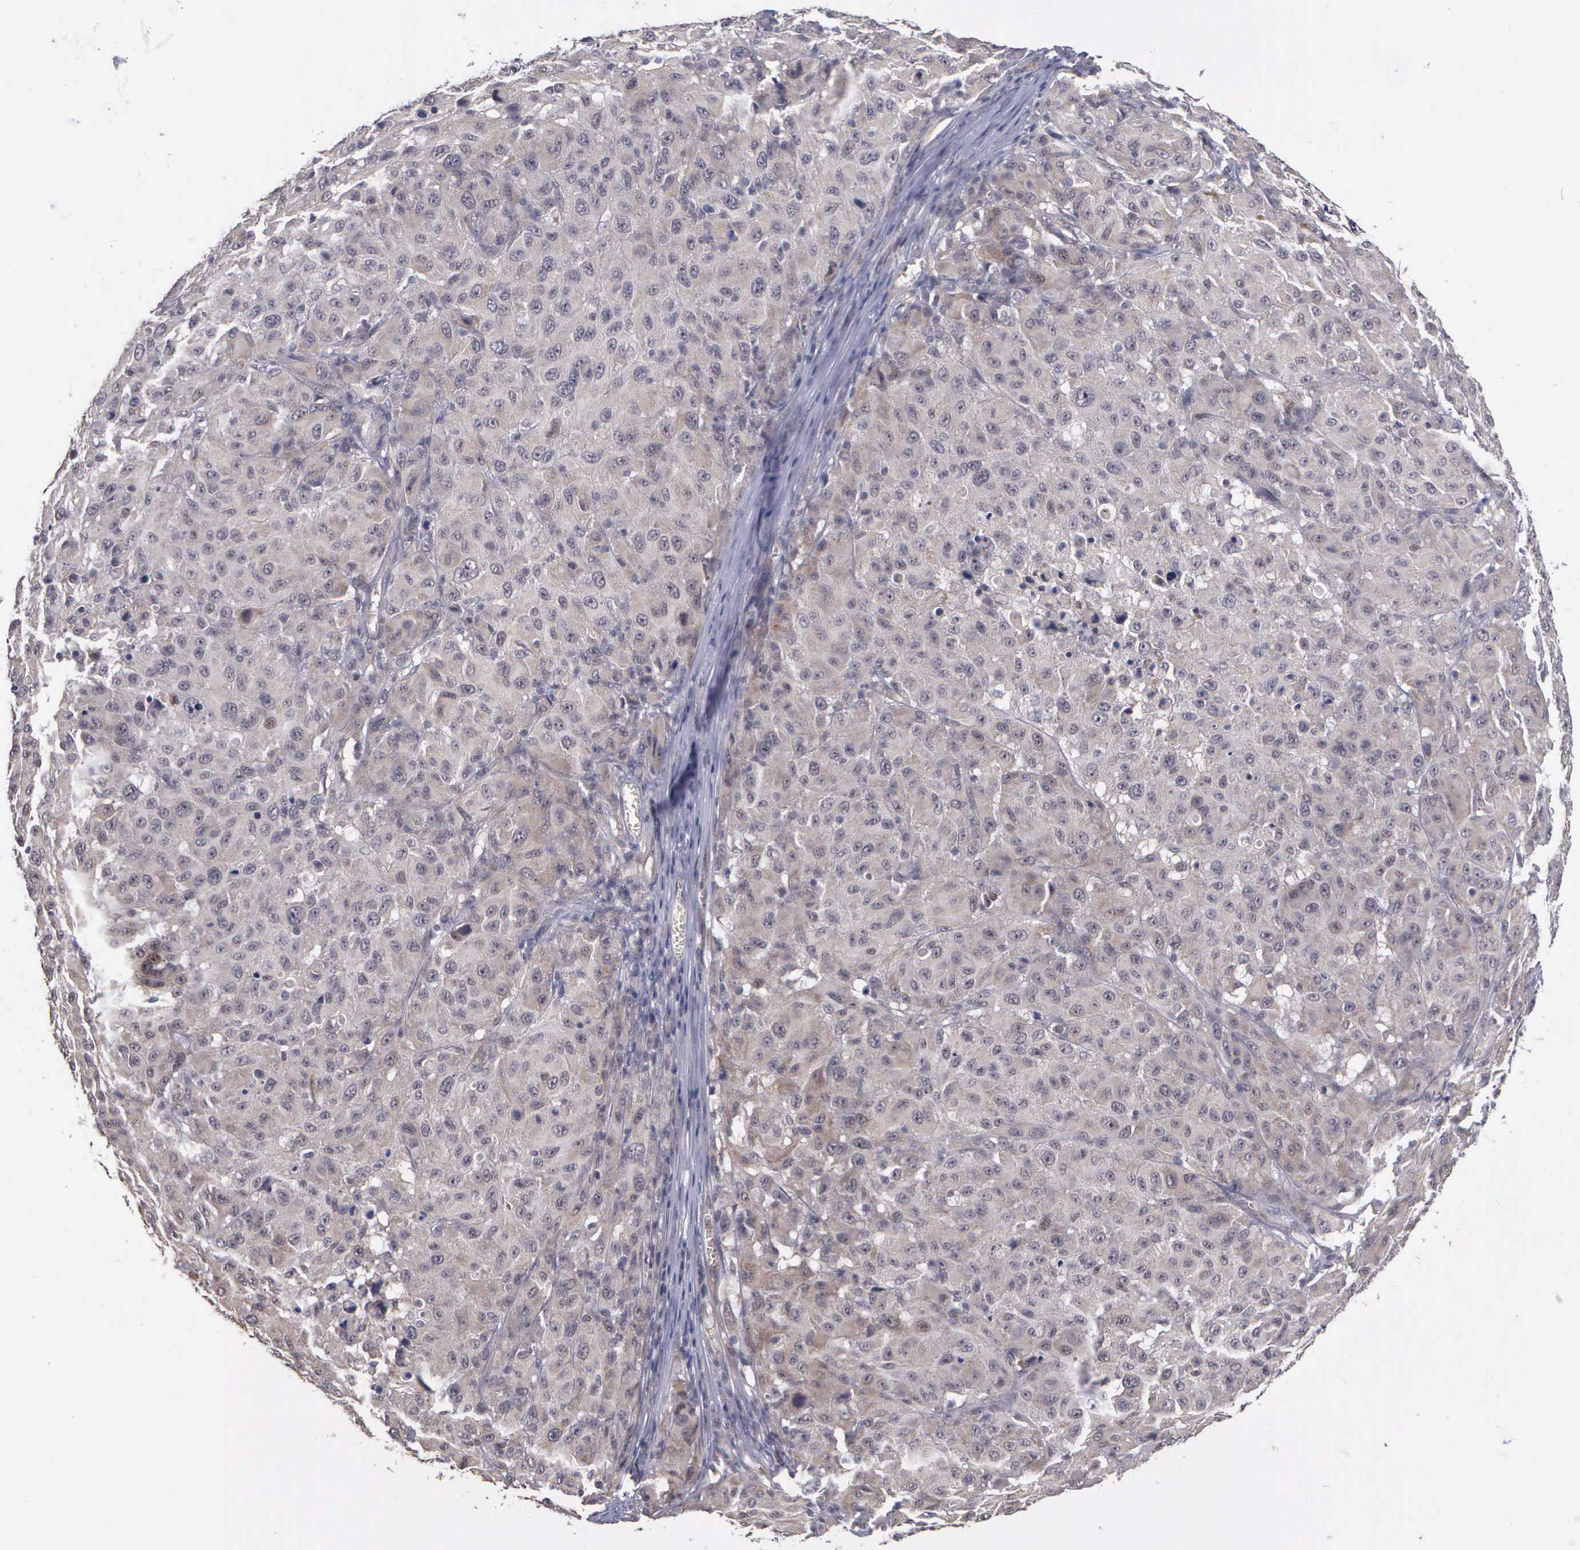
{"staining": {"intensity": "weak", "quantity": ">75%", "location": "cytoplasmic/membranous"}, "tissue": "melanoma", "cell_type": "Tumor cells", "image_type": "cancer", "snomed": [{"axis": "morphology", "description": "Malignant melanoma, NOS"}, {"axis": "topography", "description": "Skin"}], "caption": "The image exhibits a brown stain indicating the presence of a protein in the cytoplasmic/membranous of tumor cells in malignant melanoma. (brown staining indicates protein expression, while blue staining denotes nuclei).", "gene": "MAP3K9", "patient": {"sex": "female", "age": 77}}